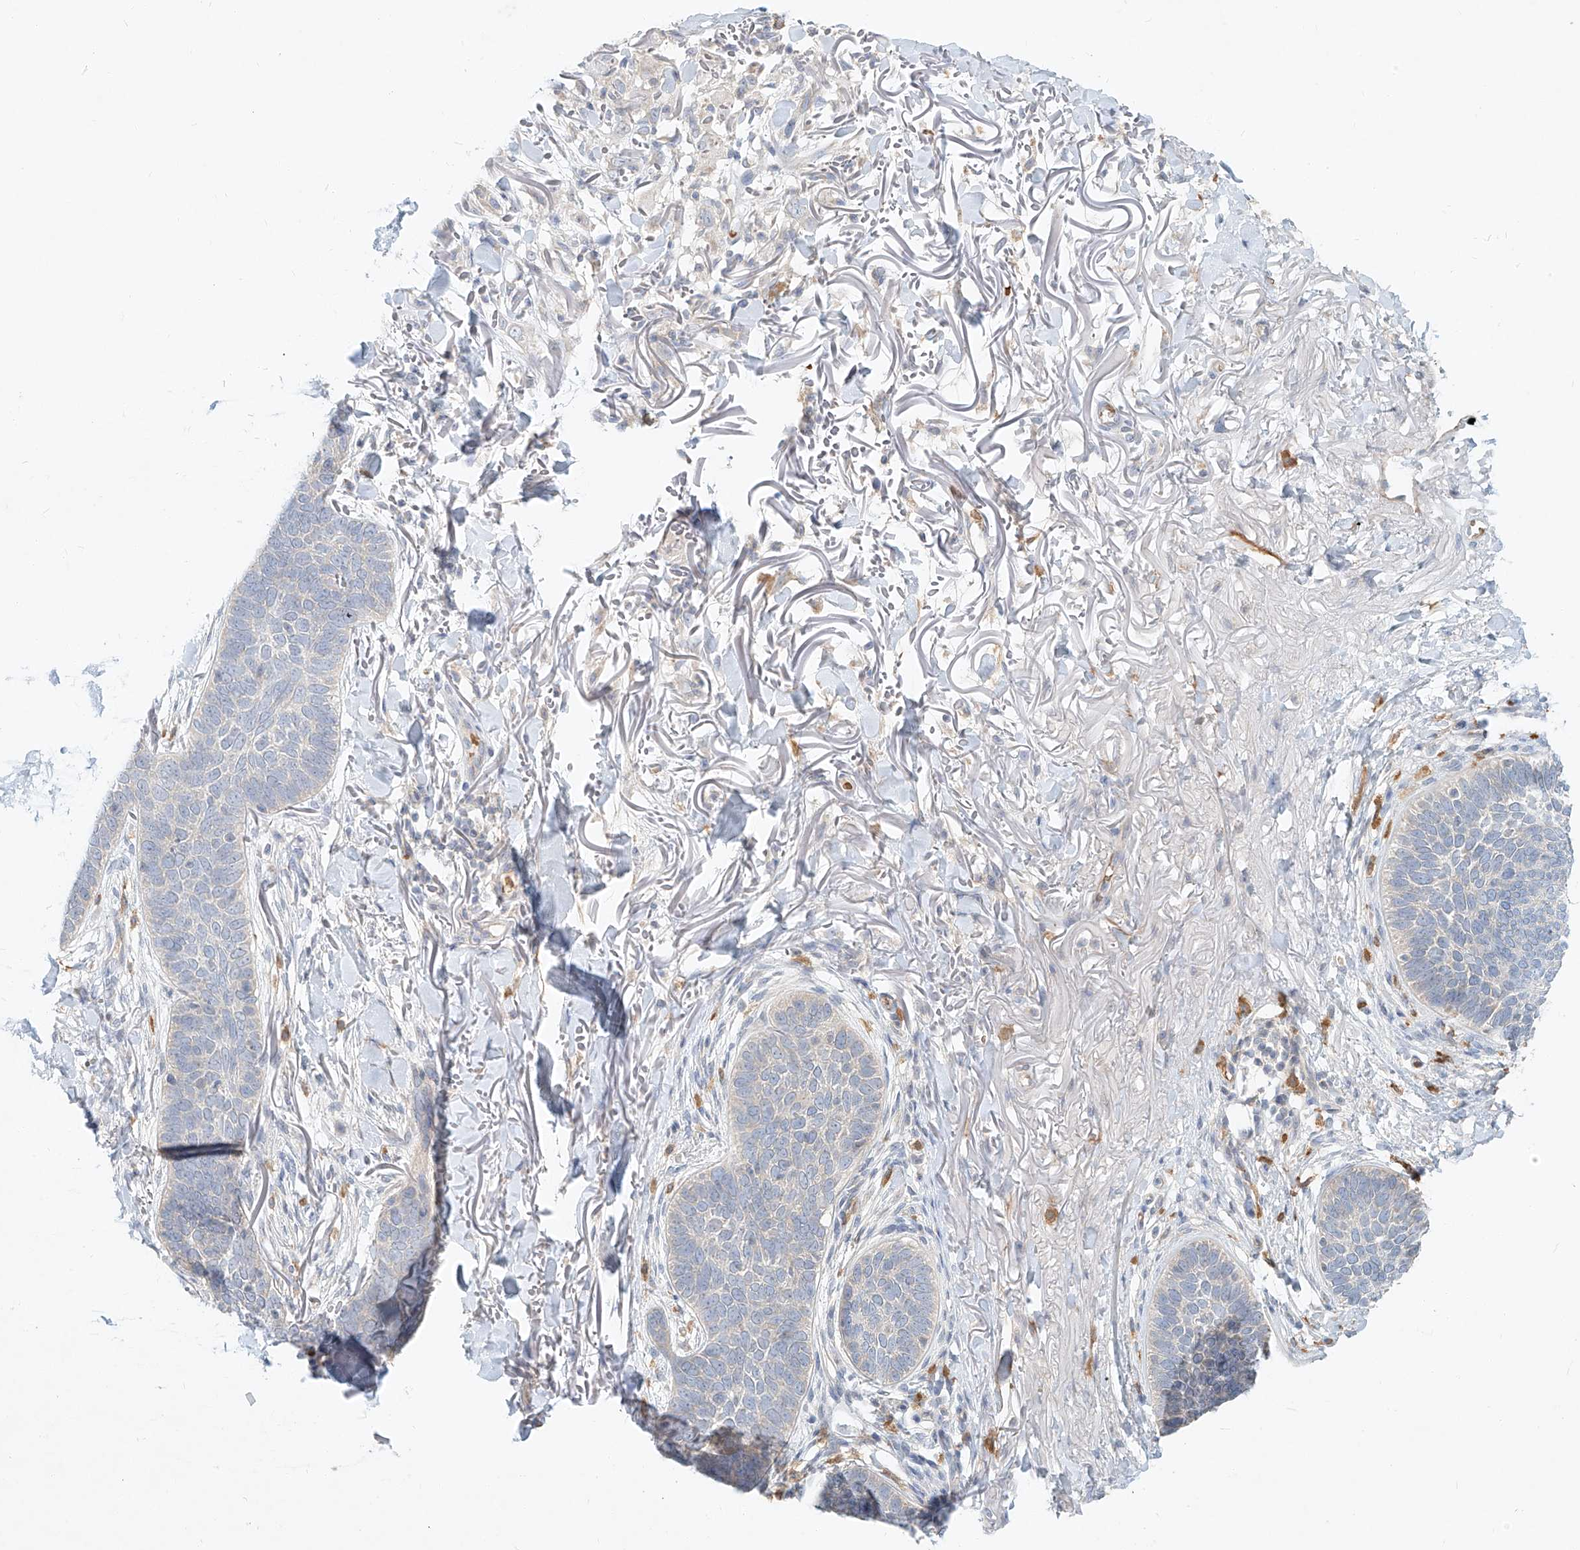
{"staining": {"intensity": "negative", "quantity": "none", "location": "none"}, "tissue": "skin cancer", "cell_type": "Tumor cells", "image_type": "cancer", "snomed": [{"axis": "morphology", "description": "Basal cell carcinoma"}, {"axis": "topography", "description": "Skin"}], "caption": "DAB (3,3'-diaminobenzidine) immunohistochemical staining of human skin cancer reveals no significant staining in tumor cells. Brightfield microscopy of IHC stained with DAB (brown) and hematoxylin (blue), captured at high magnification.", "gene": "SYTL3", "patient": {"sex": "male", "age": 85}}